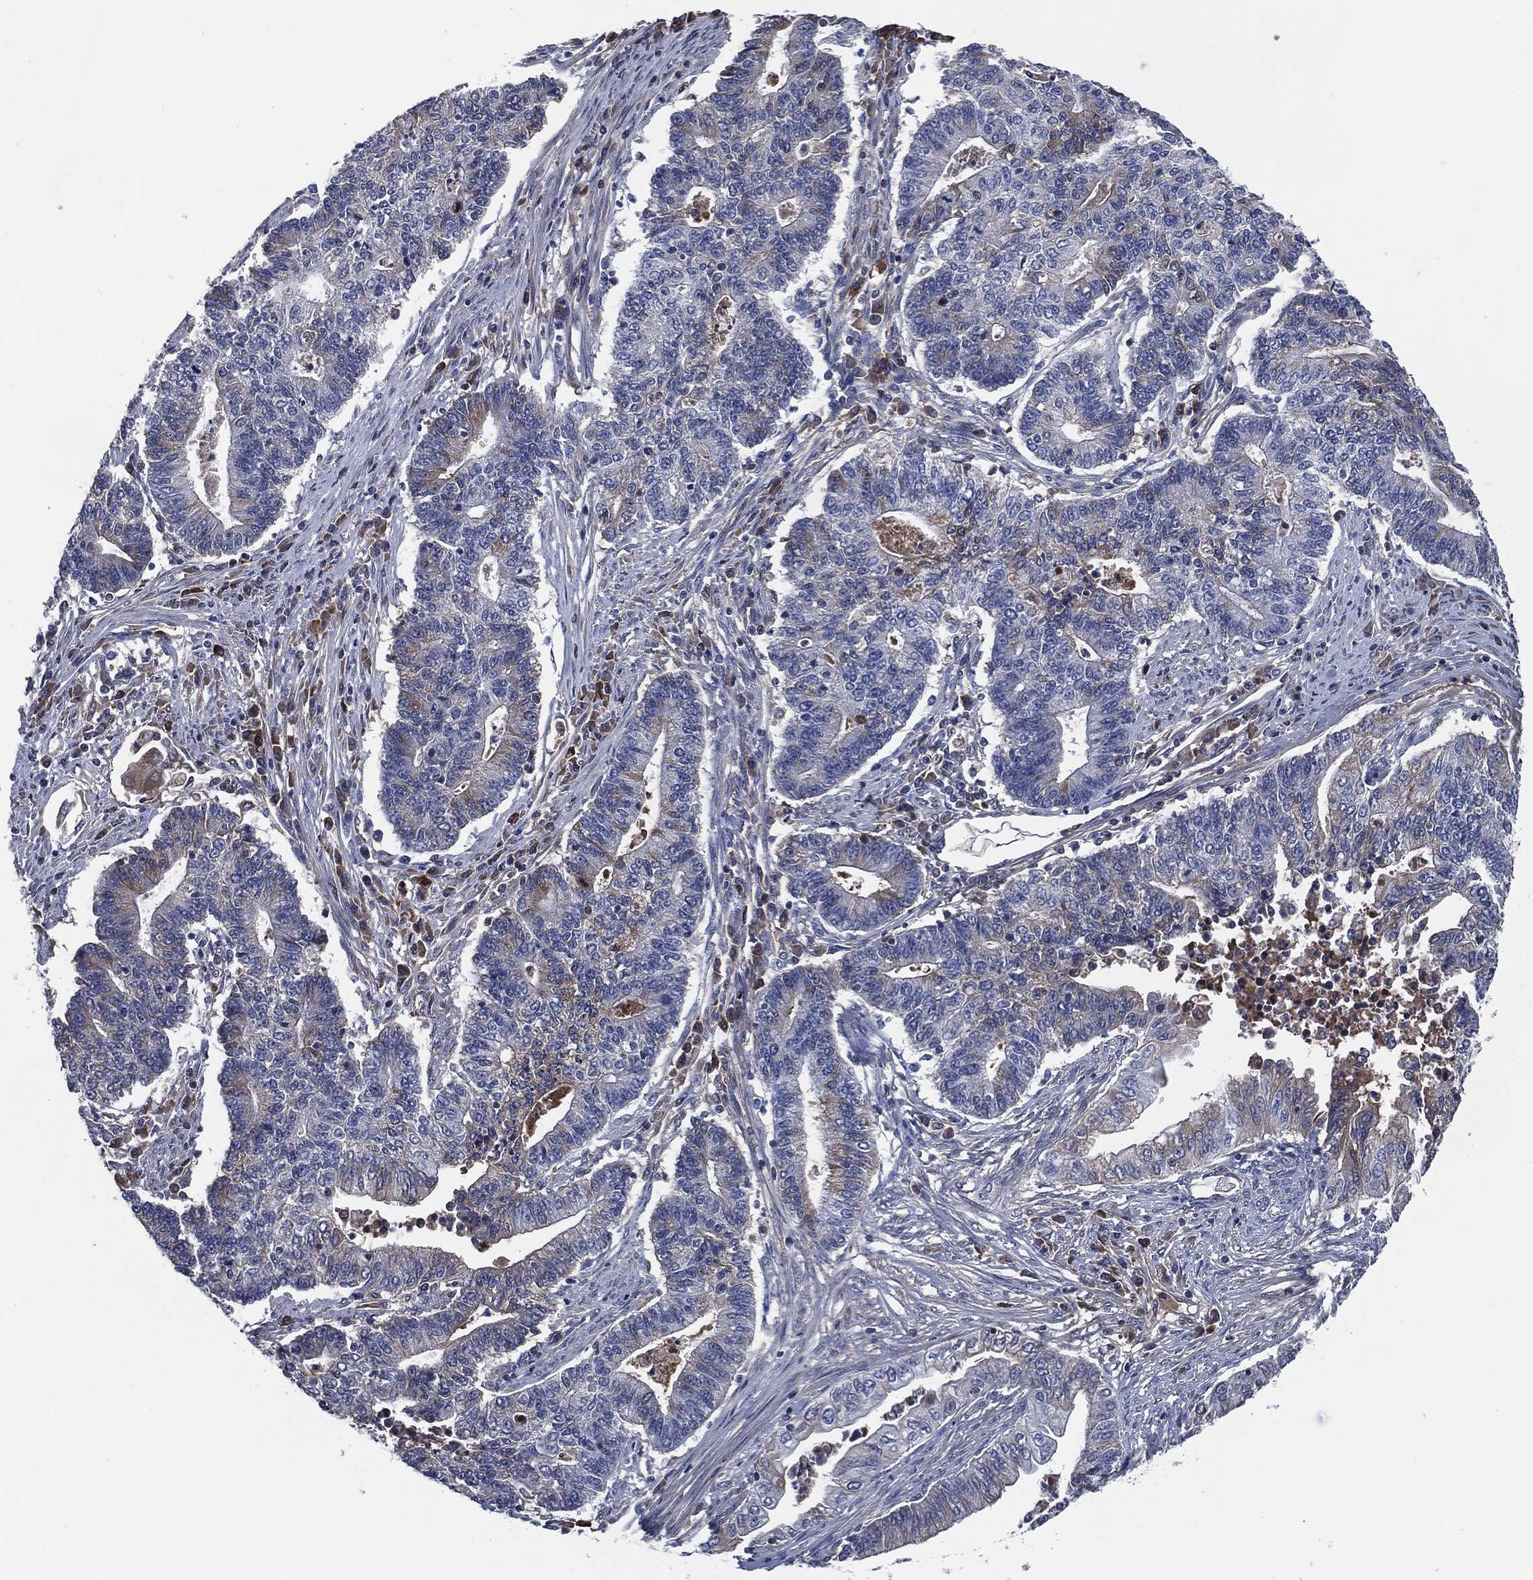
{"staining": {"intensity": "moderate", "quantity": "<25%", "location": "cytoplasmic/membranous"}, "tissue": "endometrial cancer", "cell_type": "Tumor cells", "image_type": "cancer", "snomed": [{"axis": "morphology", "description": "Adenocarcinoma, NOS"}, {"axis": "topography", "description": "Uterus"}, {"axis": "topography", "description": "Endometrium"}], "caption": "About <25% of tumor cells in endometrial cancer (adenocarcinoma) show moderate cytoplasmic/membranous protein staining as visualized by brown immunohistochemical staining.", "gene": "IL2RG", "patient": {"sex": "female", "age": 54}}